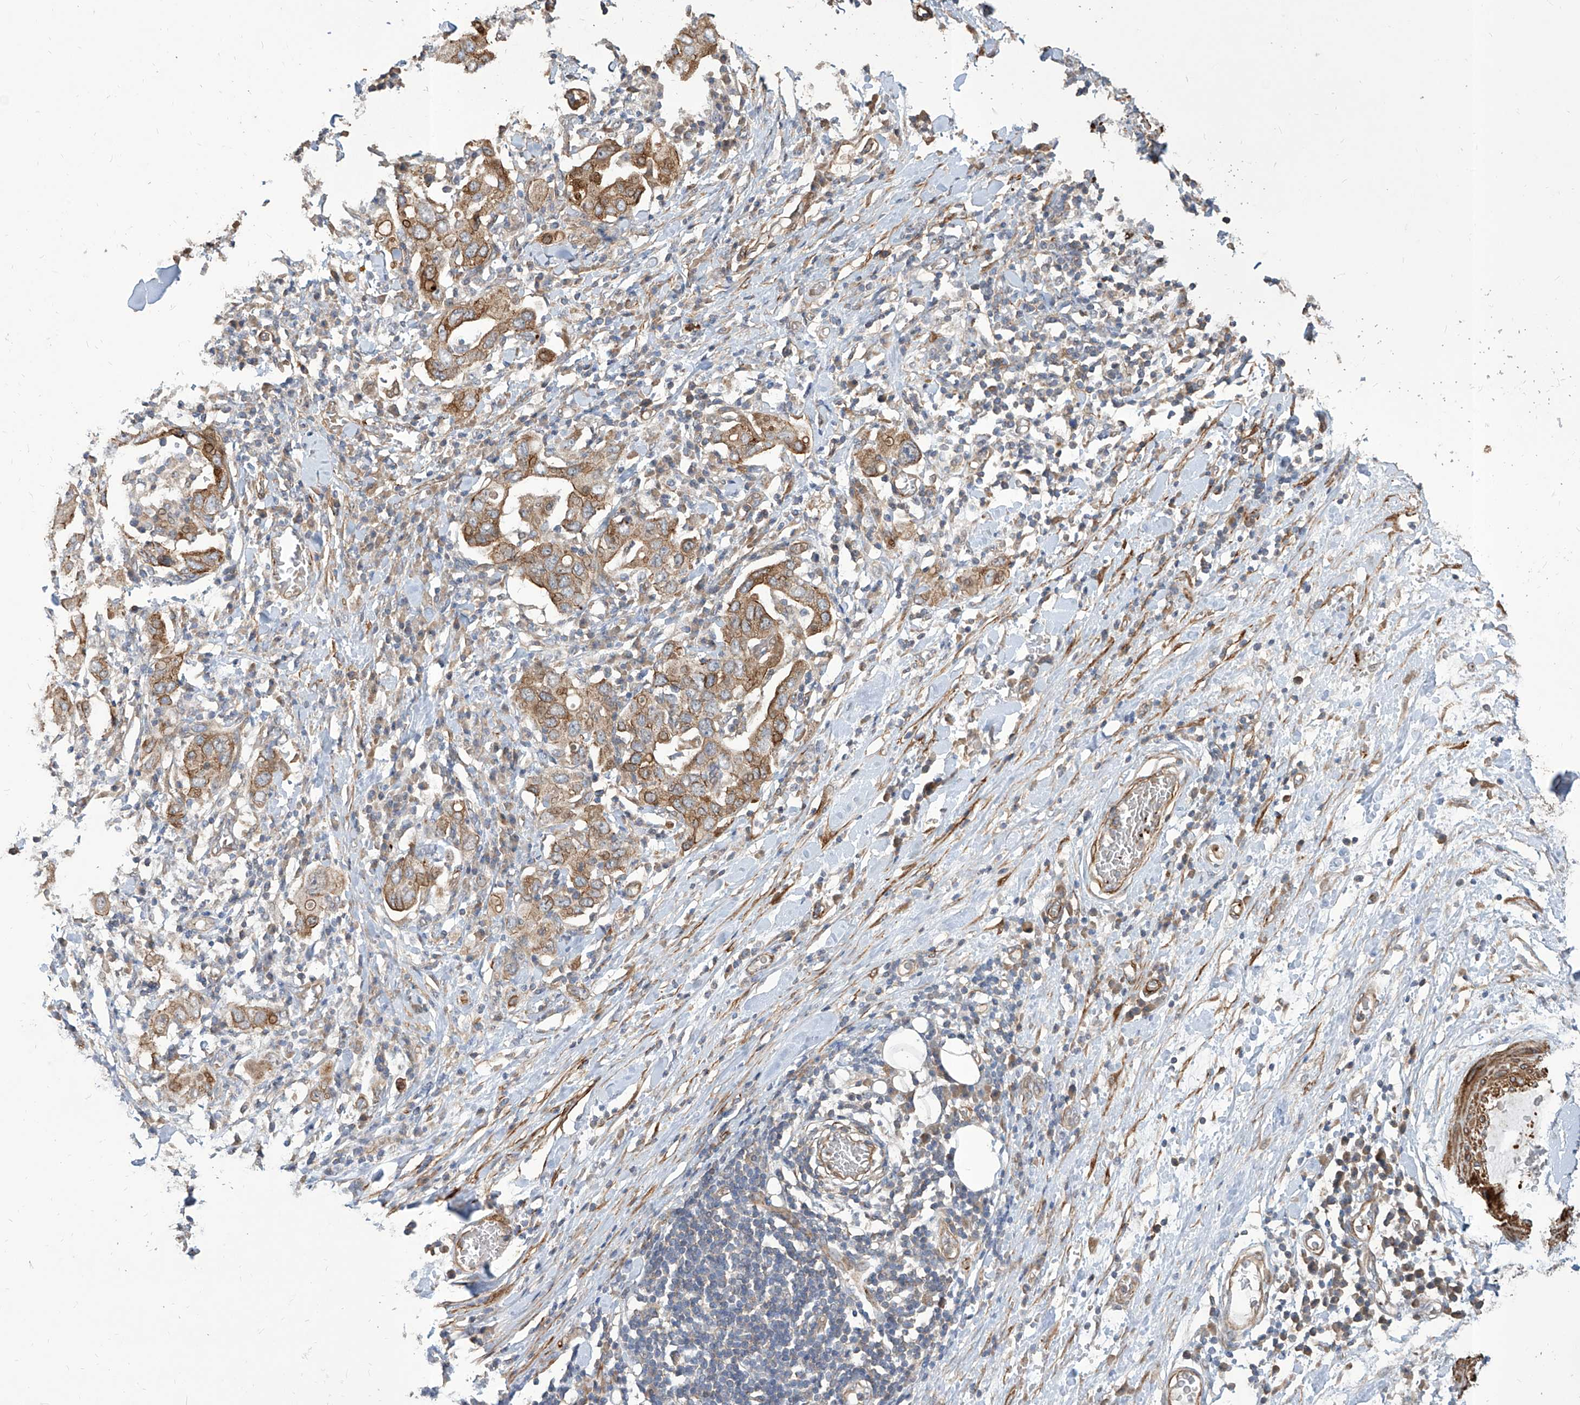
{"staining": {"intensity": "moderate", "quantity": ">75%", "location": "cytoplasmic/membranous"}, "tissue": "stomach cancer", "cell_type": "Tumor cells", "image_type": "cancer", "snomed": [{"axis": "morphology", "description": "Adenocarcinoma, NOS"}, {"axis": "topography", "description": "Stomach, upper"}], "caption": "This is an image of immunohistochemistry staining of adenocarcinoma (stomach), which shows moderate expression in the cytoplasmic/membranous of tumor cells.", "gene": "FAM83B", "patient": {"sex": "male", "age": 62}}